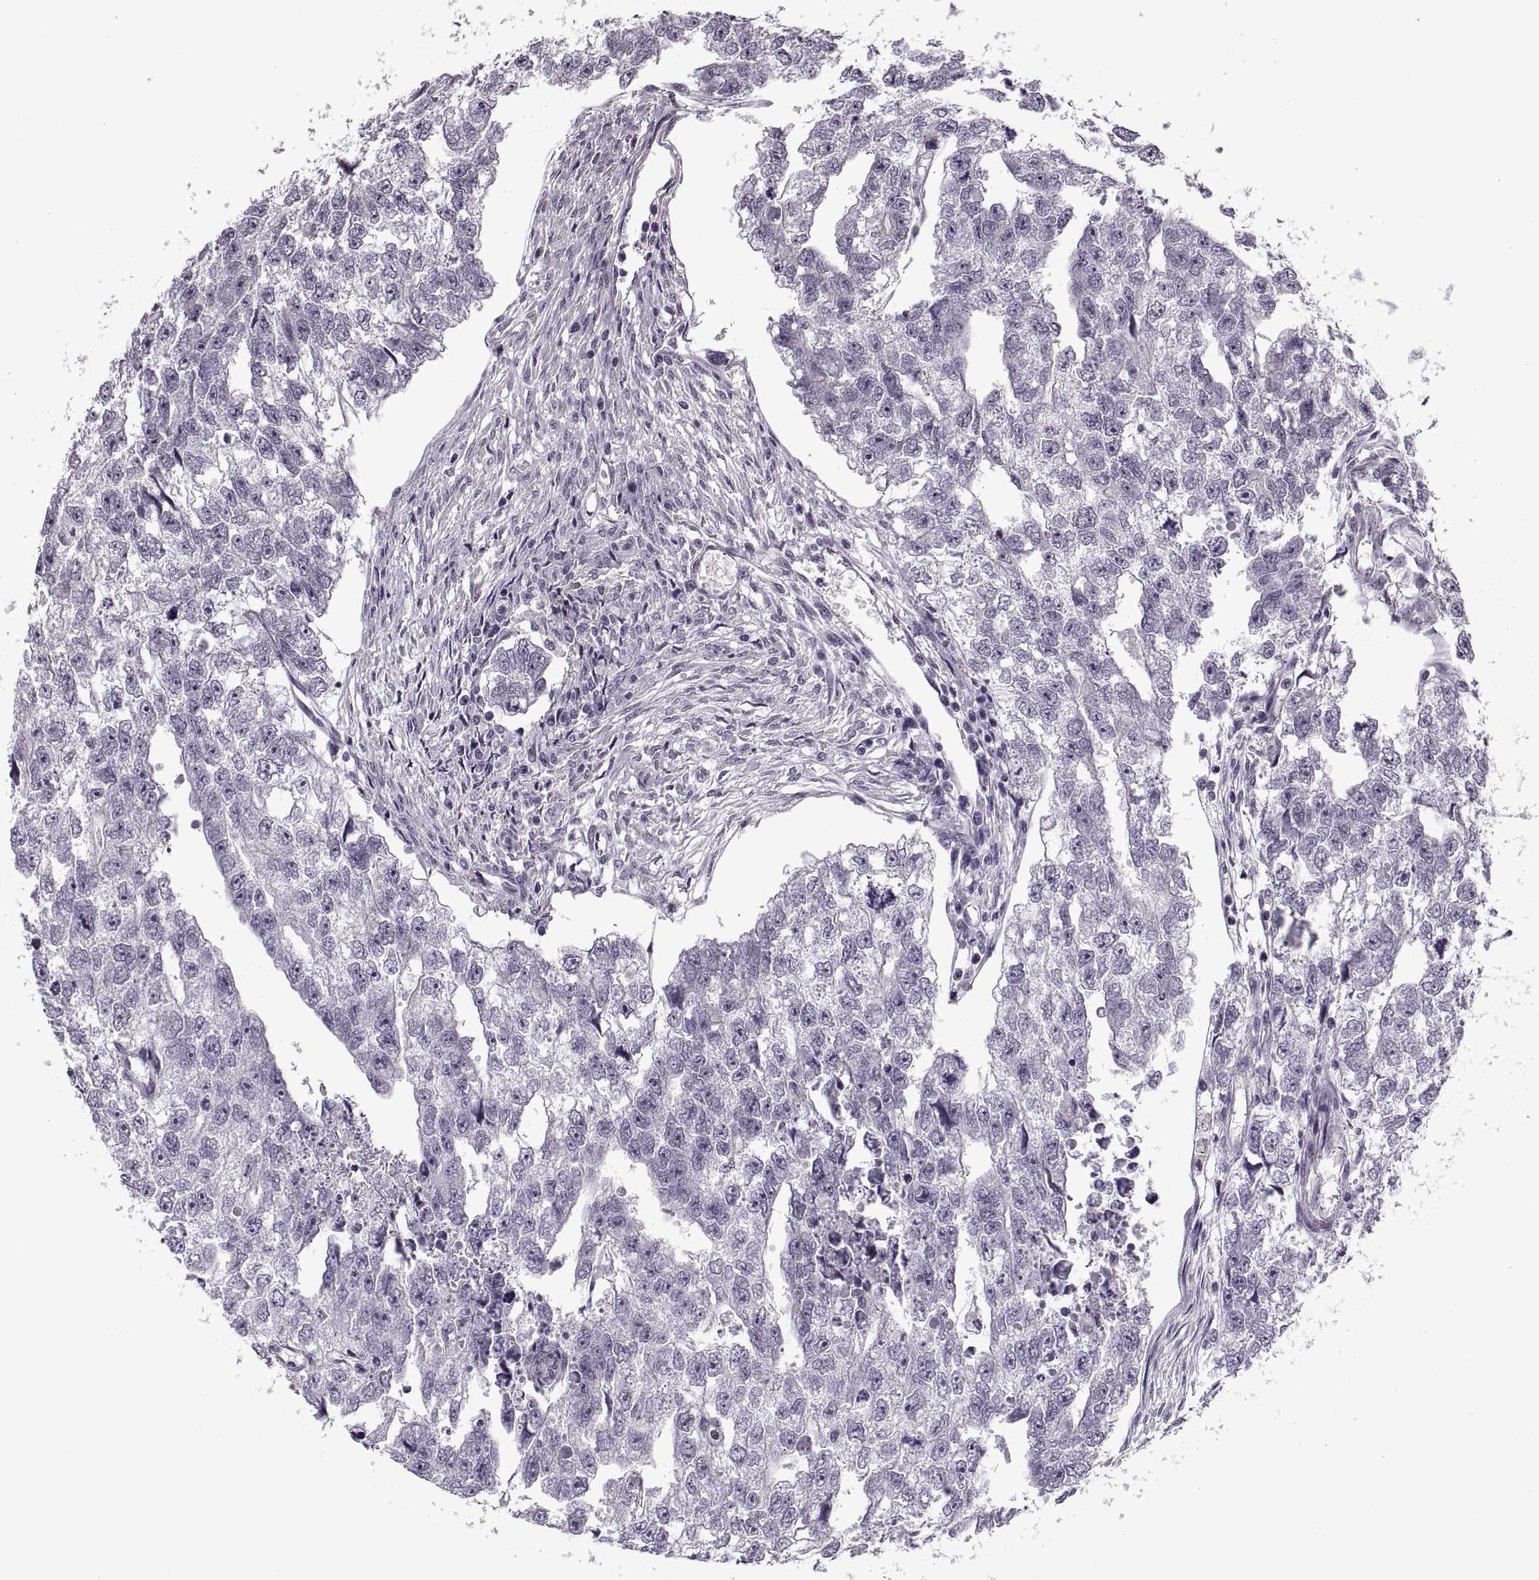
{"staining": {"intensity": "negative", "quantity": "none", "location": "none"}, "tissue": "testis cancer", "cell_type": "Tumor cells", "image_type": "cancer", "snomed": [{"axis": "morphology", "description": "Carcinoma, Embryonal, NOS"}, {"axis": "morphology", "description": "Teratoma, malignant, NOS"}, {"axis": "topography", "description": "Testis"}], "caption": "Immunohistochemistry (IHC) photomicrograph of neoplastic tissue: embryonal carcinoma (testis) stained with DAB displays no significant protein expression in tumor cells. (DAB (3,3'-diaminobenzidine) IHC, high magnification).", "gene": "PRSS37", "patient": {"sex": "male", "age": 44}}